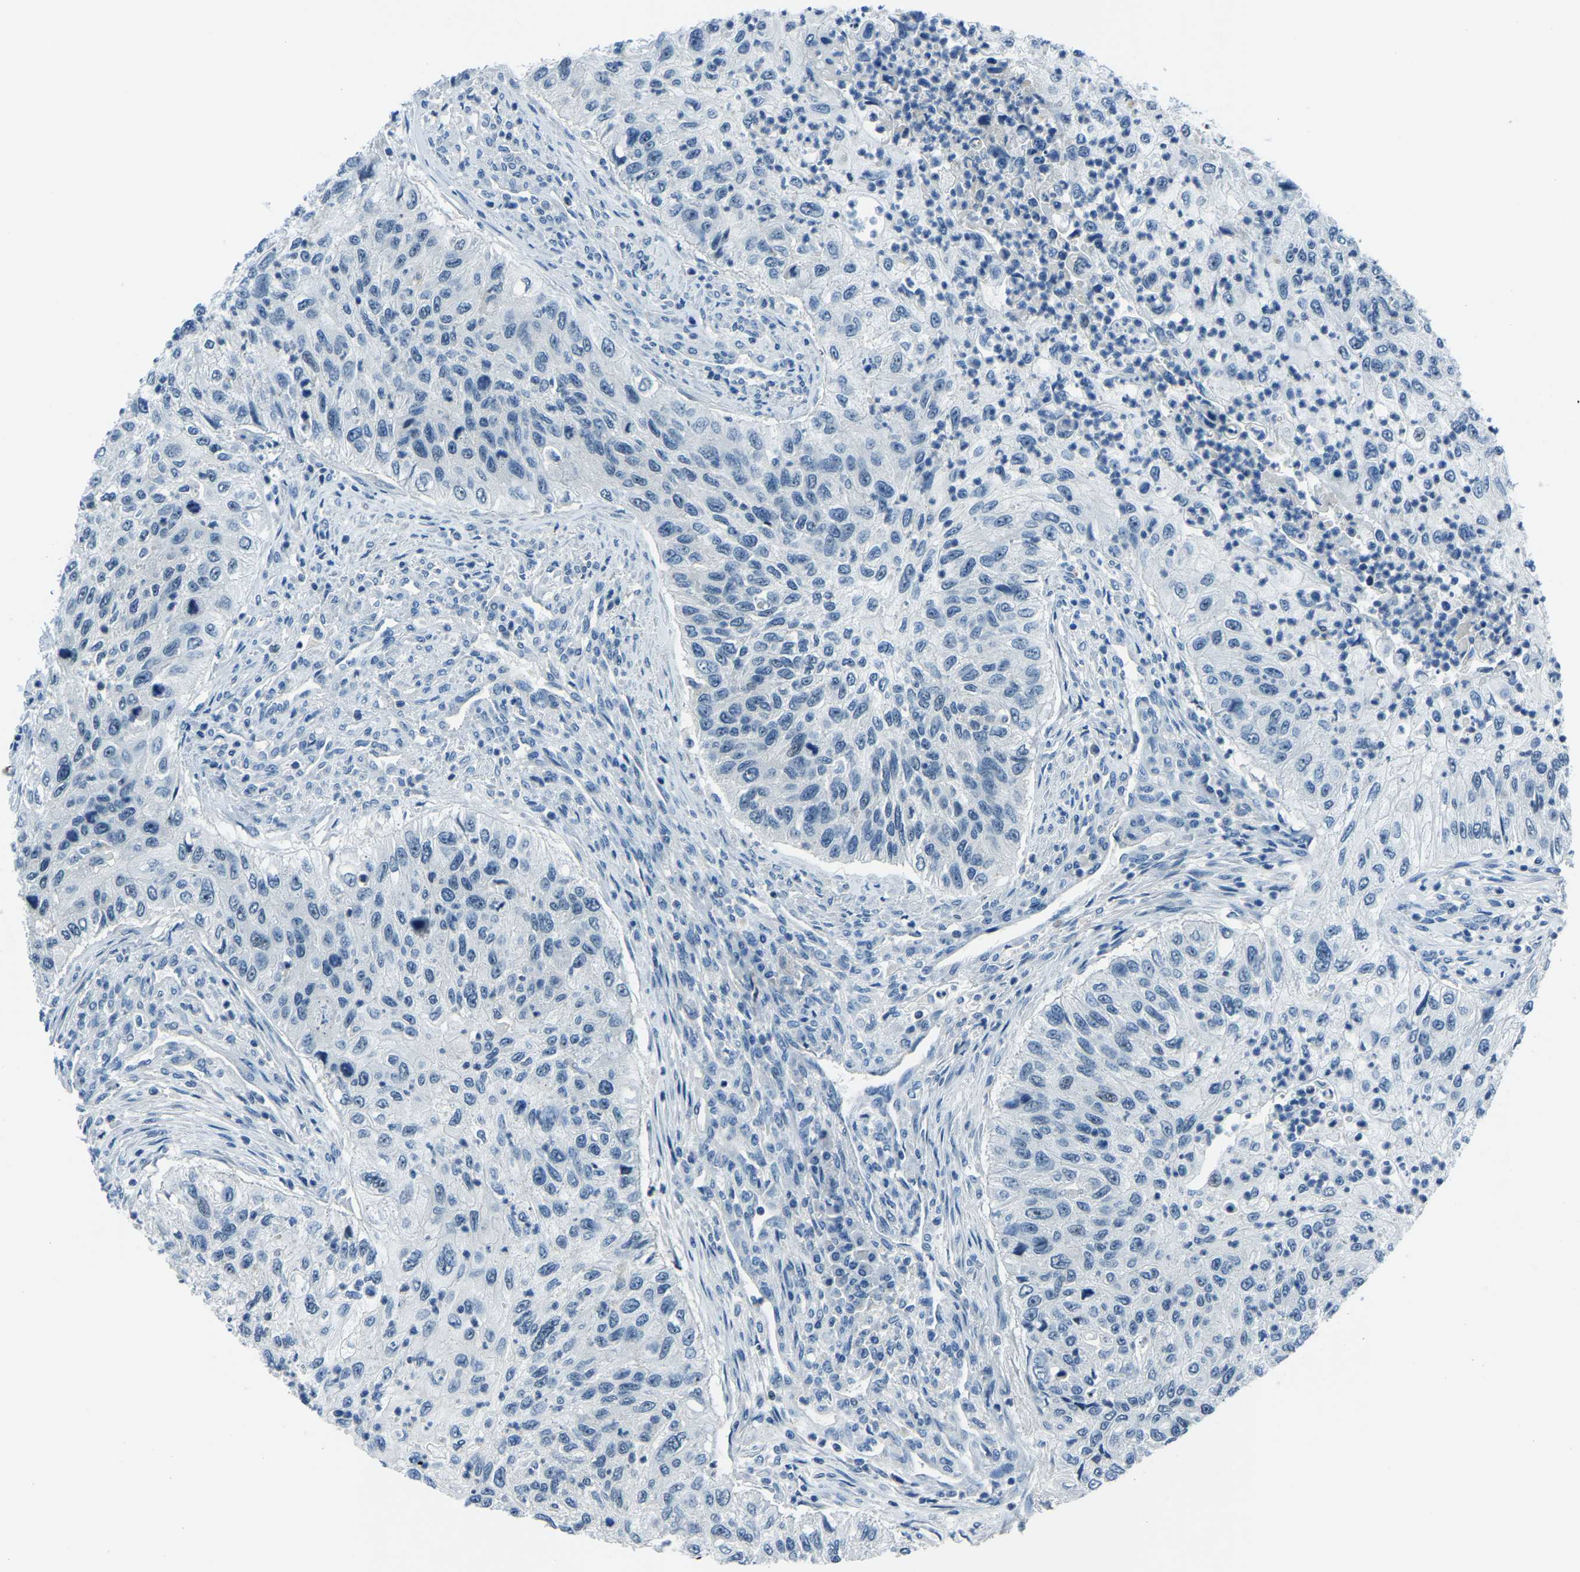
{"staining": {"intensity": "negative", "quantity": "none", "location": "none"}, "tissue": "urothelial cancer", "cell_type": "Tumor cells", "image_type": "cancer", "snomed": [{"axis": "morphology", "description": "Urothelial carcinoma, High grade"}, {"axis": "topography", "description": "Urinary bladder"}], "caption": "IHC of urothelial cancer demonstrates no staining in tumor cells.", "gene": "RRP1", "patient": {"sex": "female", "age": 60}}